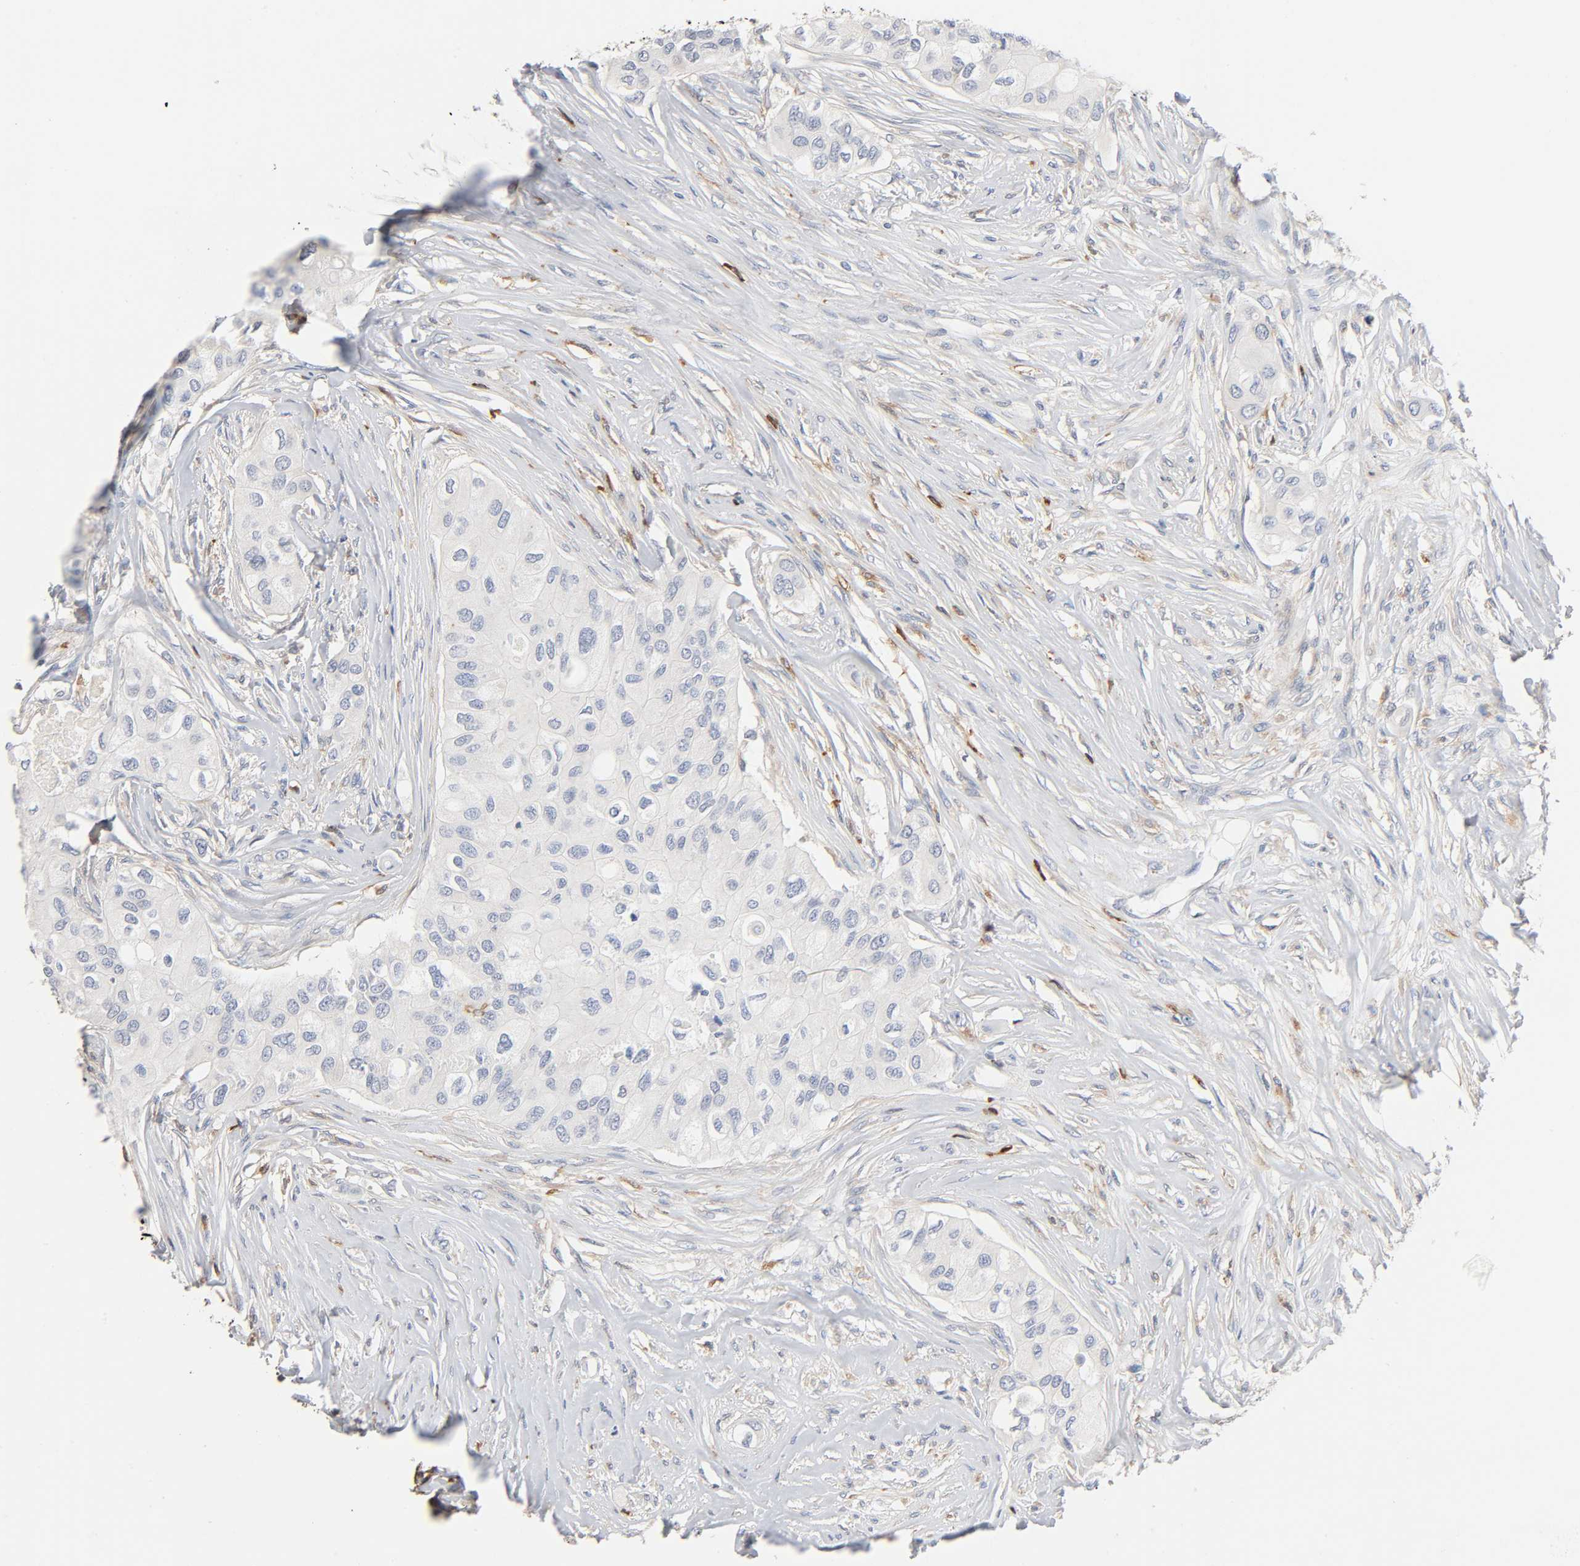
{"staining": {"intensity": "negative", "quantity": "none", "location": "none"}, "tissue": "breast cancer", "cell_type": "Tumor cells", "image_type": "cancer", "snomed": [{"axis": "morphology", "description": "Normal tissue, NOS"}, {"axis": "morphology", "description": "Duct carcinoma"}, {"axis": "topography", "description": "Breast"}], "caption": "A high-resolution photomicrograph shows IHC staining of breast cancer (intraductal carcinoma), which displays no significant positivity in tumor cells. (DAB immunohistochemistry (IHC), high magnification).", "gene": "BIN1", "patient": {"sex": "female", "age": 49}}